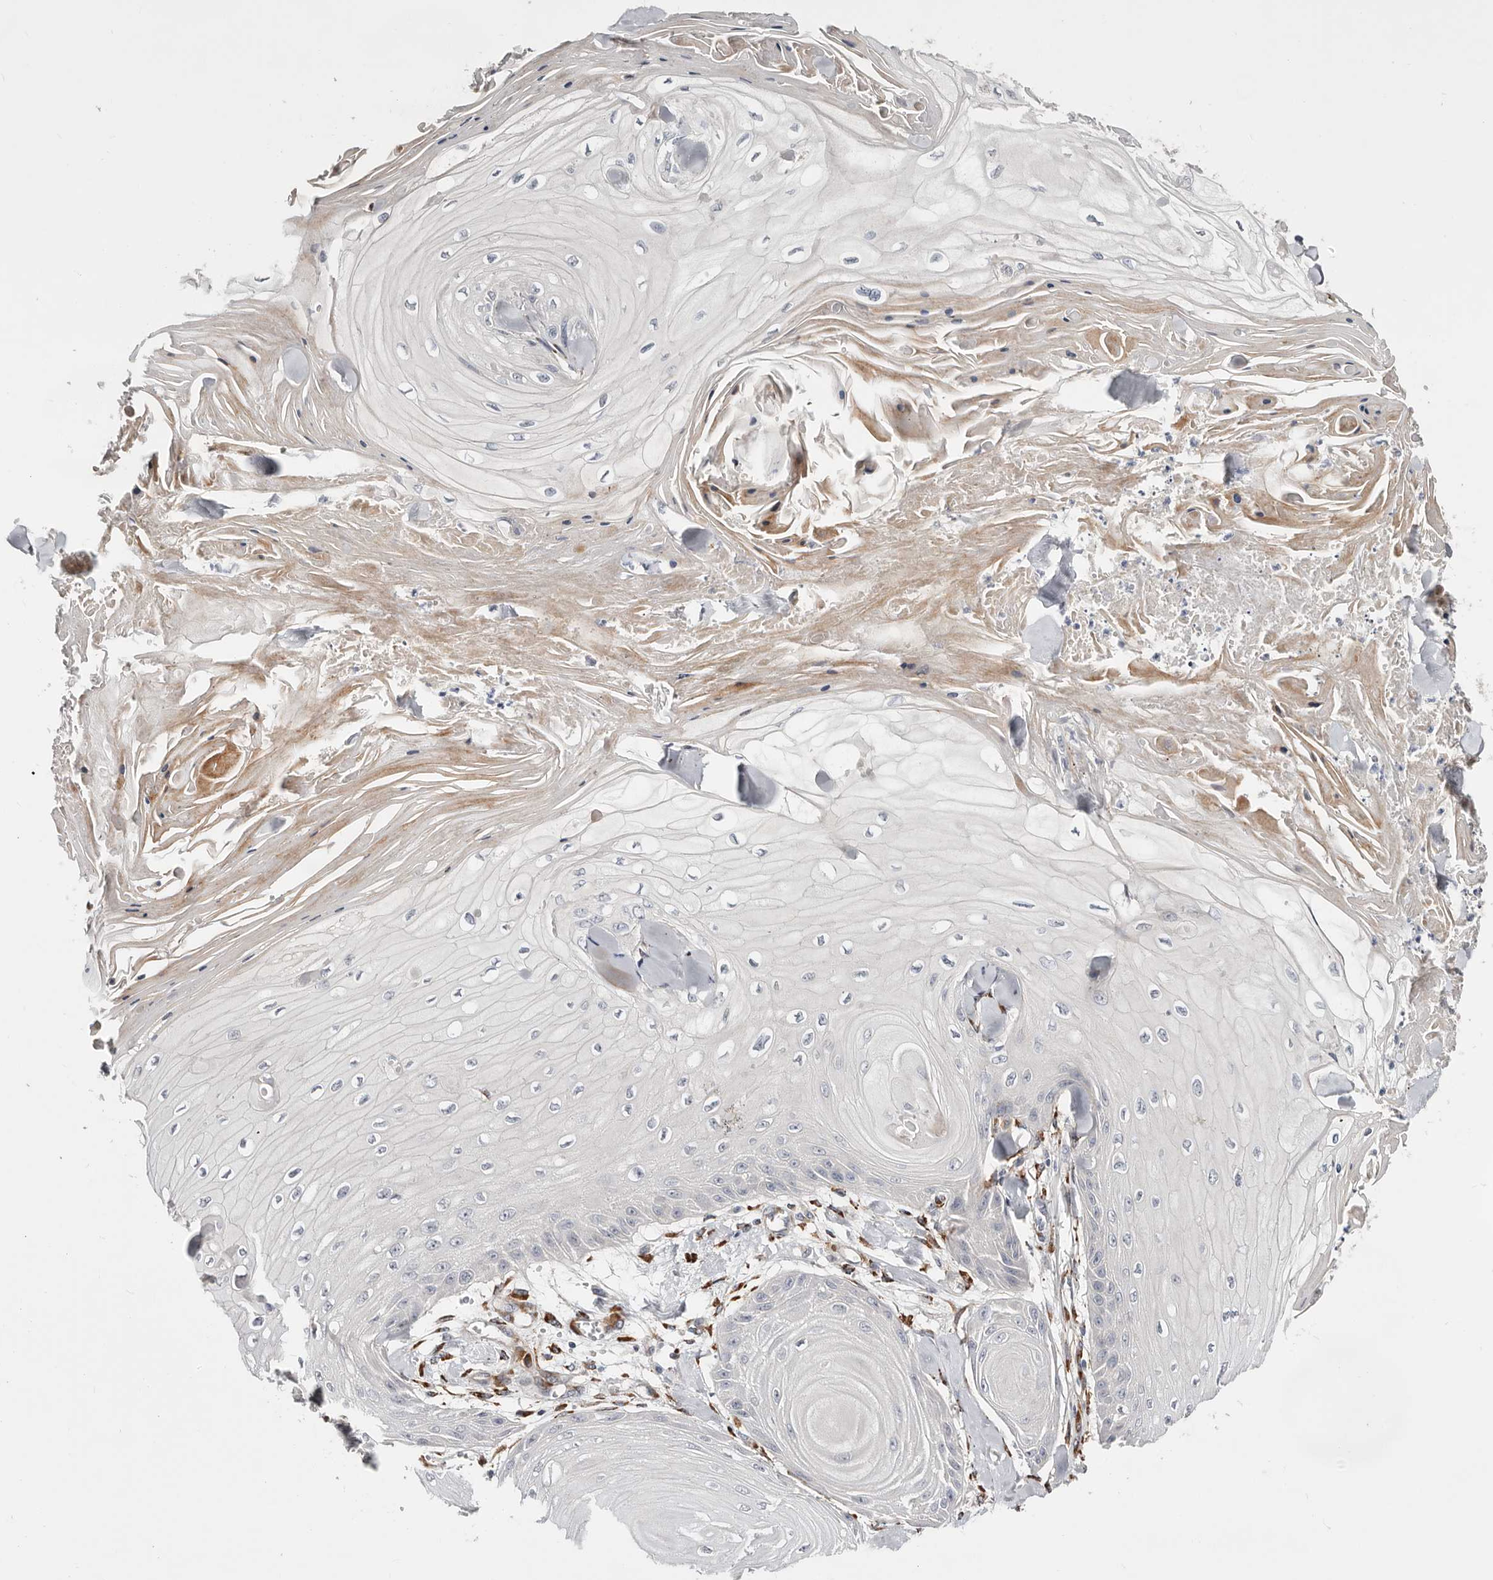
{"staining": {"intensity": "negative", "quantity": "none", "location": "none"}, "tissue": "skin cancer", "cell_type": "Tumor cells", "image_type": "cancer", "snomed": [{"axis": "morphology", "description": "Squamous cell carcinoma, NOS"}, {"axis": "topography", "description": "Skin"}], "caption": "DAB immunohistochemical staining of skin cancer exhibits no significant staining in tumor cells.", "gene": "USH1C", "patient": {"sex": "male", "age": 74}}